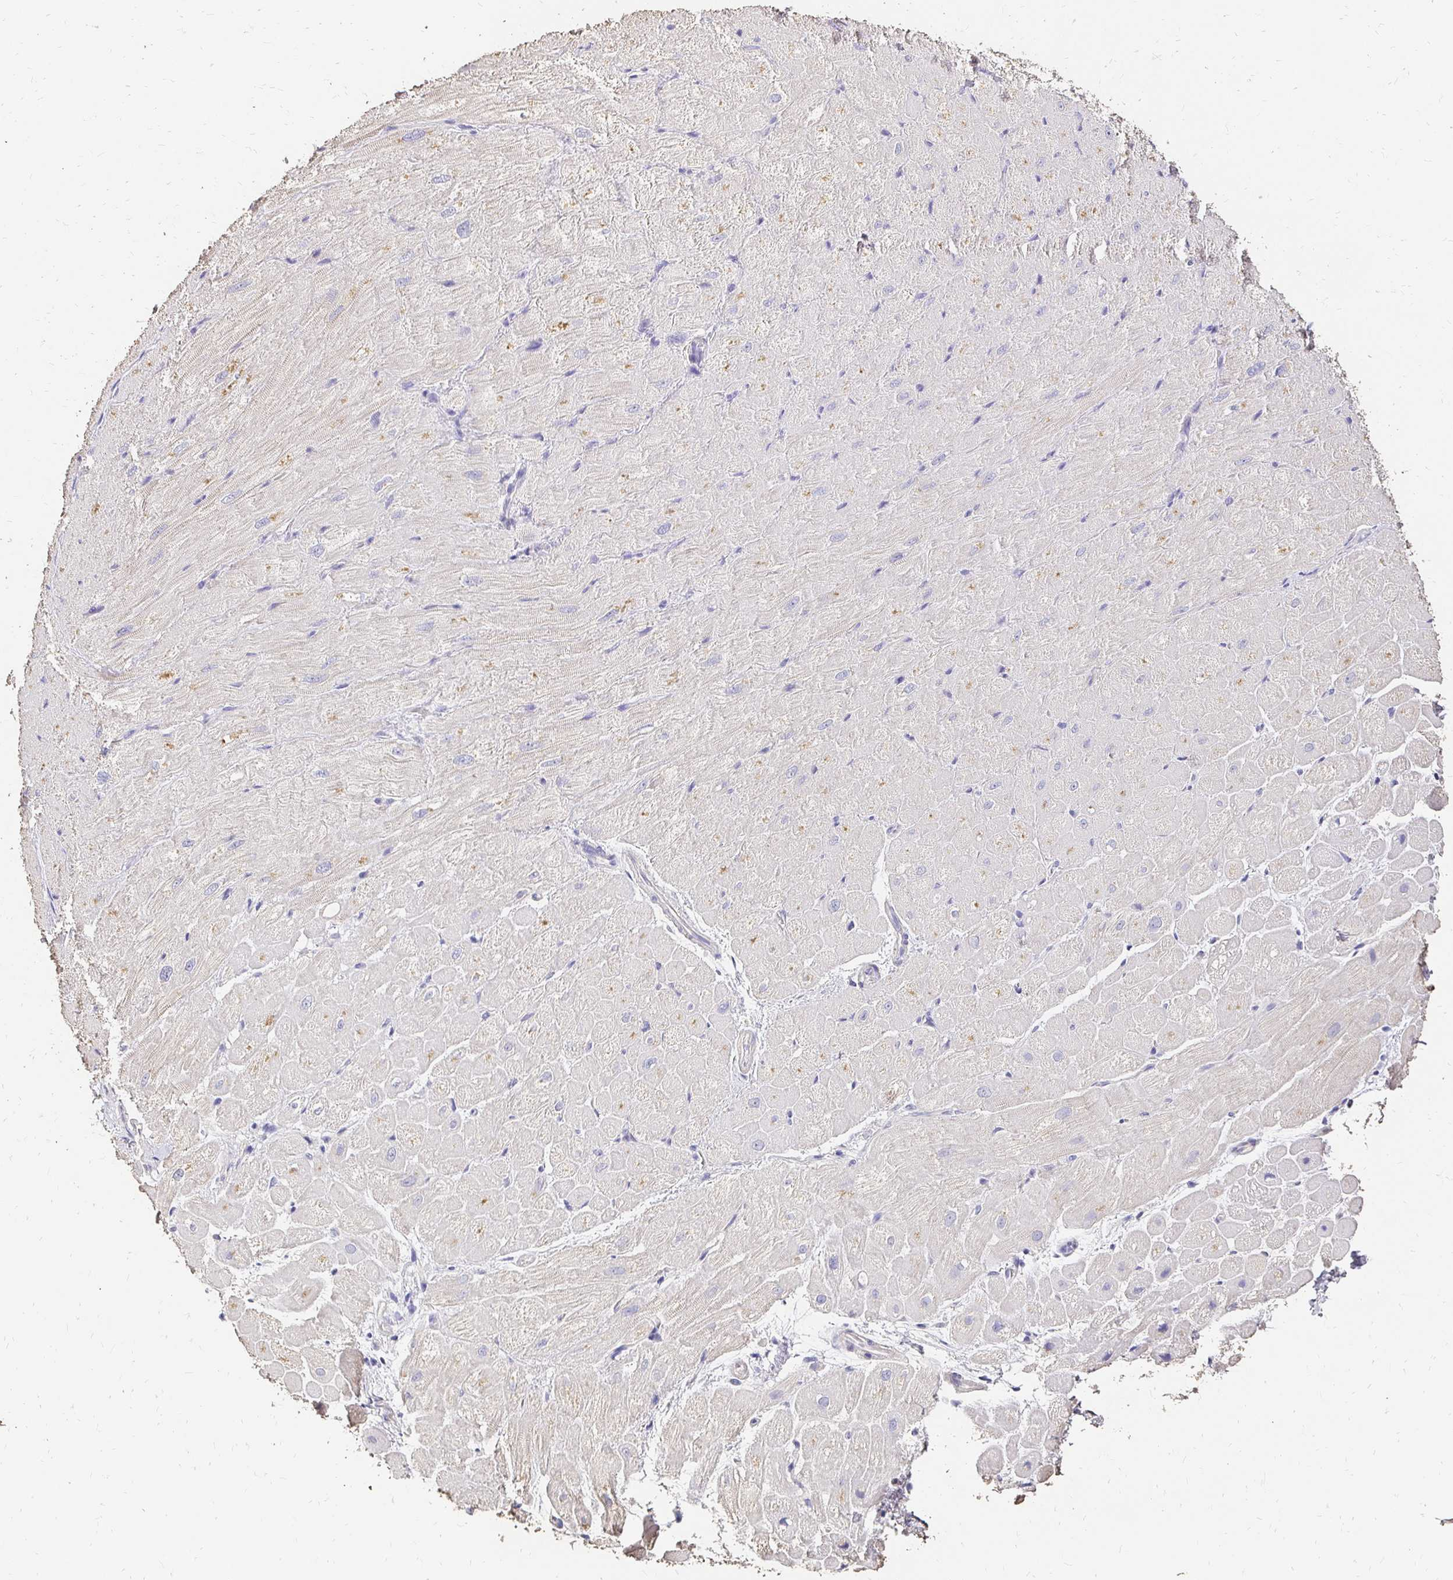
{"staining": {"intensity": "moderate", "quantity": "<25%", "location": "cytoplasmic/membranous"}, "tissue": "heart muscle", "cell_type": "Cardiomyocytes", "image_type": "normal", "snomed": [{"axis": "morphology", "description": "Normal tissue, NOS"}, {"axis": "topography", "description": "Heart"}], "caption": "DAB (3,3'-diaminobenzidine) immunohistochemical staining of unremarkable heart muscle reveals moderate cytoplasmic/membranous protein positivity in approximately <25% of cardiomyocytes.", "gene": "UGT1A6", "patient": {"sex": "male", "age": 62}}